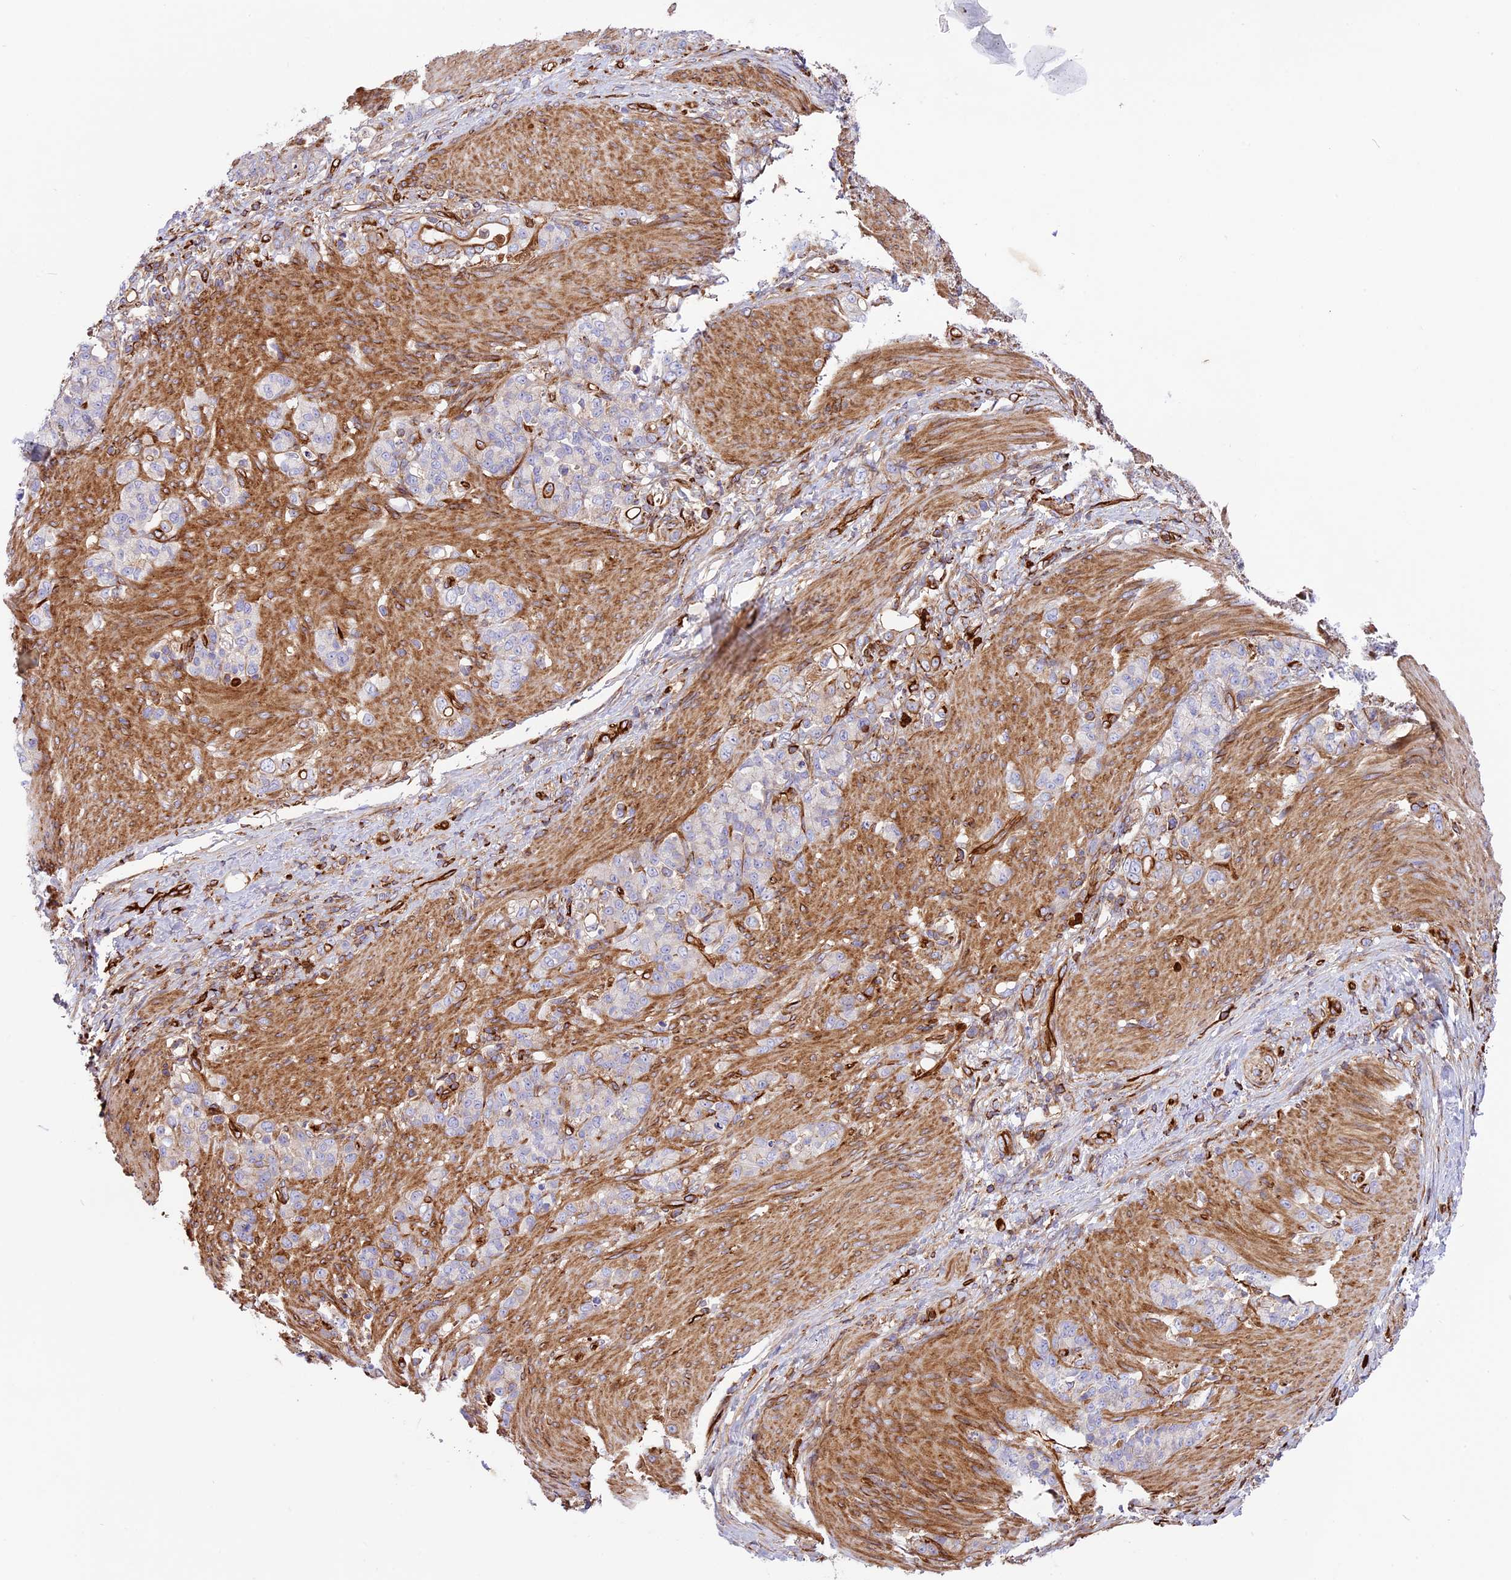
{"staining": {"intensity": "negative", "quantity": "none", "location": "none"}, "tissue": "stomach cancer", "cell_type": "Tumor cells", "image_type": "cancer", "snomed": [{"axis": "morphology", "description": "Adenocarcinoma, NOS"}, {"axis": "topography", "description": "Stomach"}], "caption": "Micrograph shows no protein staining in tumor cells of stomach cancer tissue.", "gene": "CD99L2", "patient": {"sex": "female", "age": 79}}